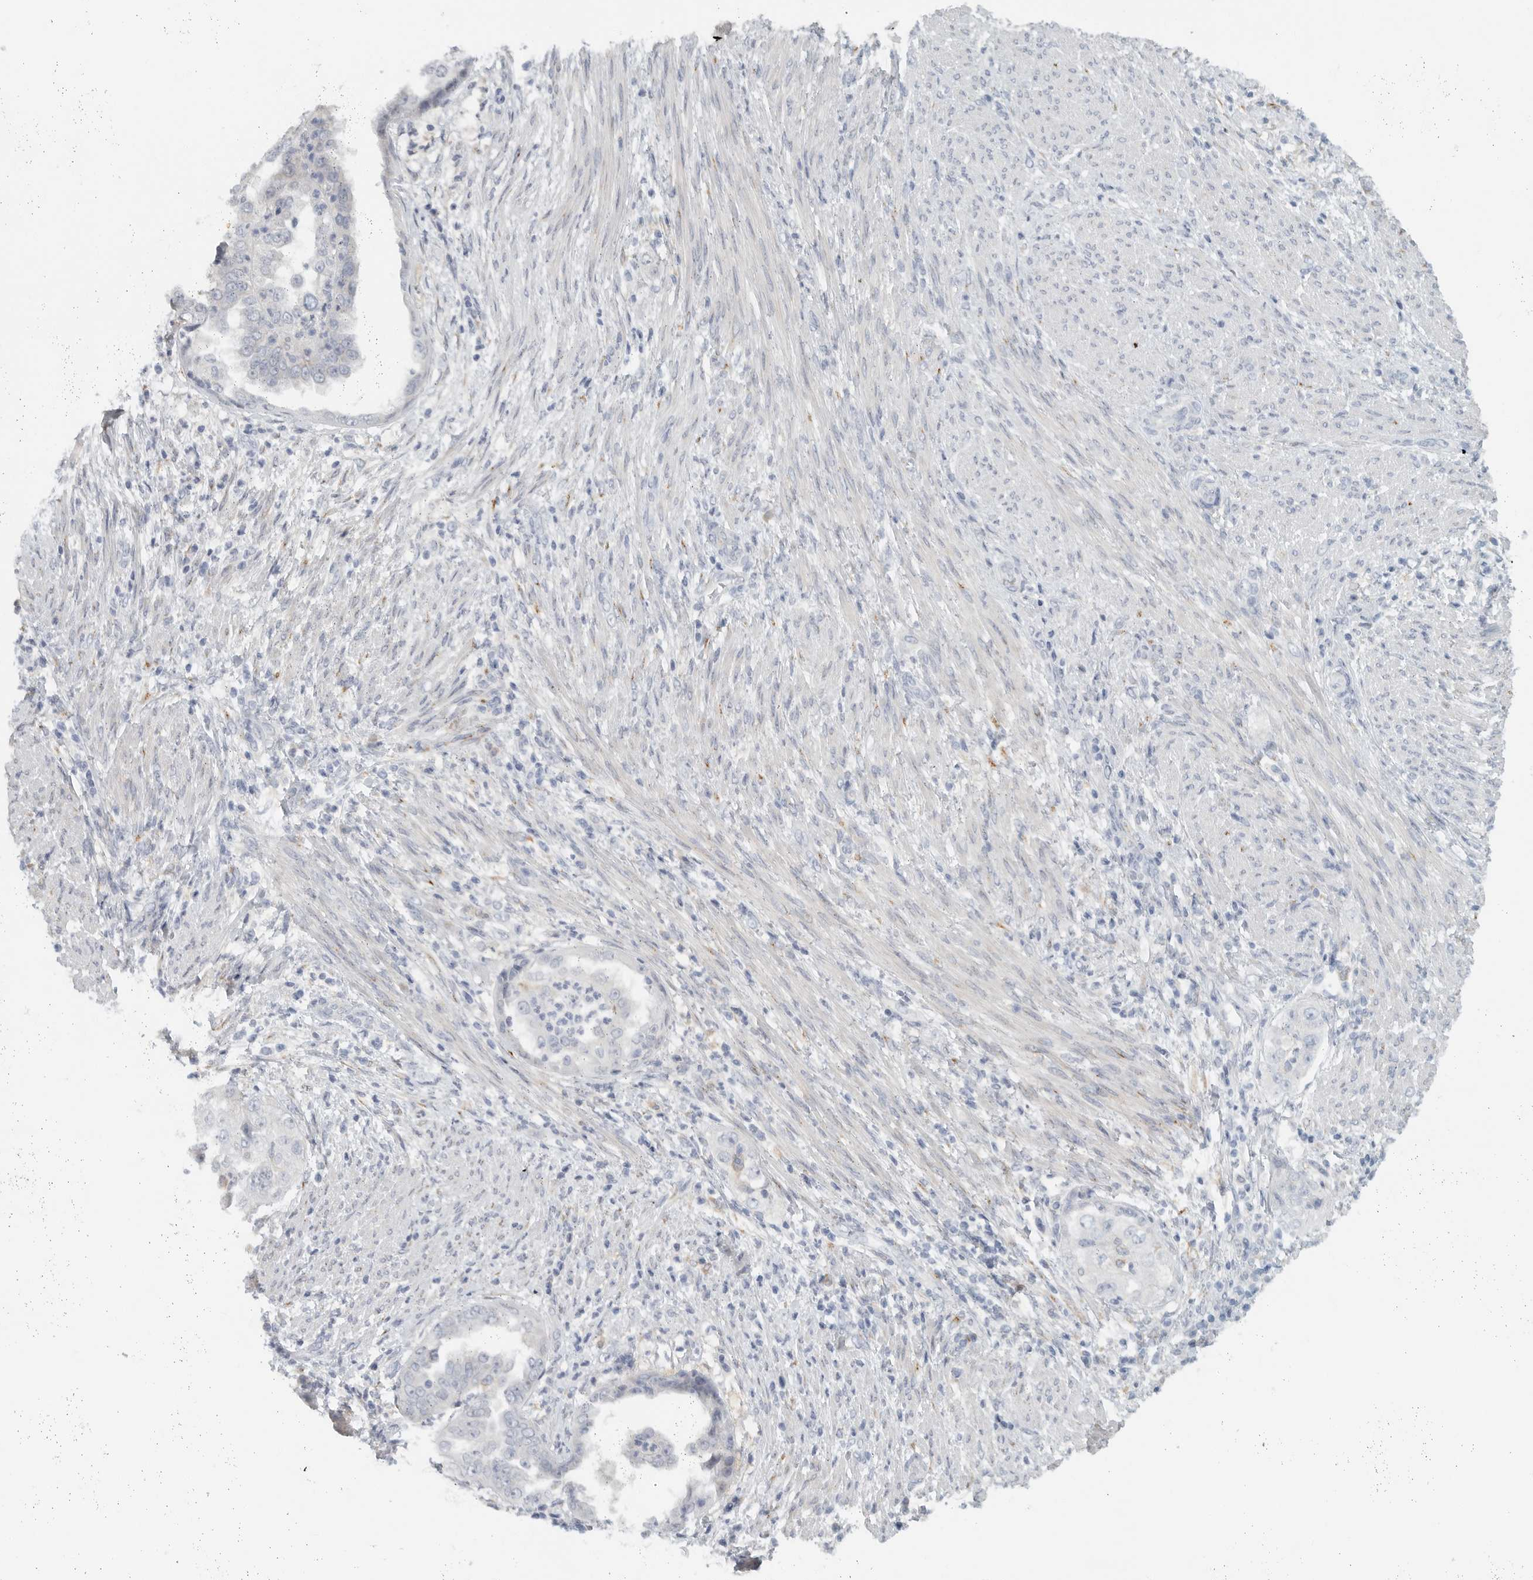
{"staining": {"intensity": "negative", "quantity": "none", "location": "none"}, "tissue": "endometrial cancer", "cell_type": "Tumor cells", "image_type": "cancer", "snomed": [{"axis": "morphology", "description": "Adenocarcinoma, NOS"}, {"axis": "topography", "description": "Endometrium"}], "caption": "High magnification brightfield microscopy of endometrial adenocarcinoma stained with DAB (brown) and counterstained with hematoxylin (blue): tumor cells show no significant positivity.", "gene": "PAM", "patient": {"sex": "female", "age": 85}}